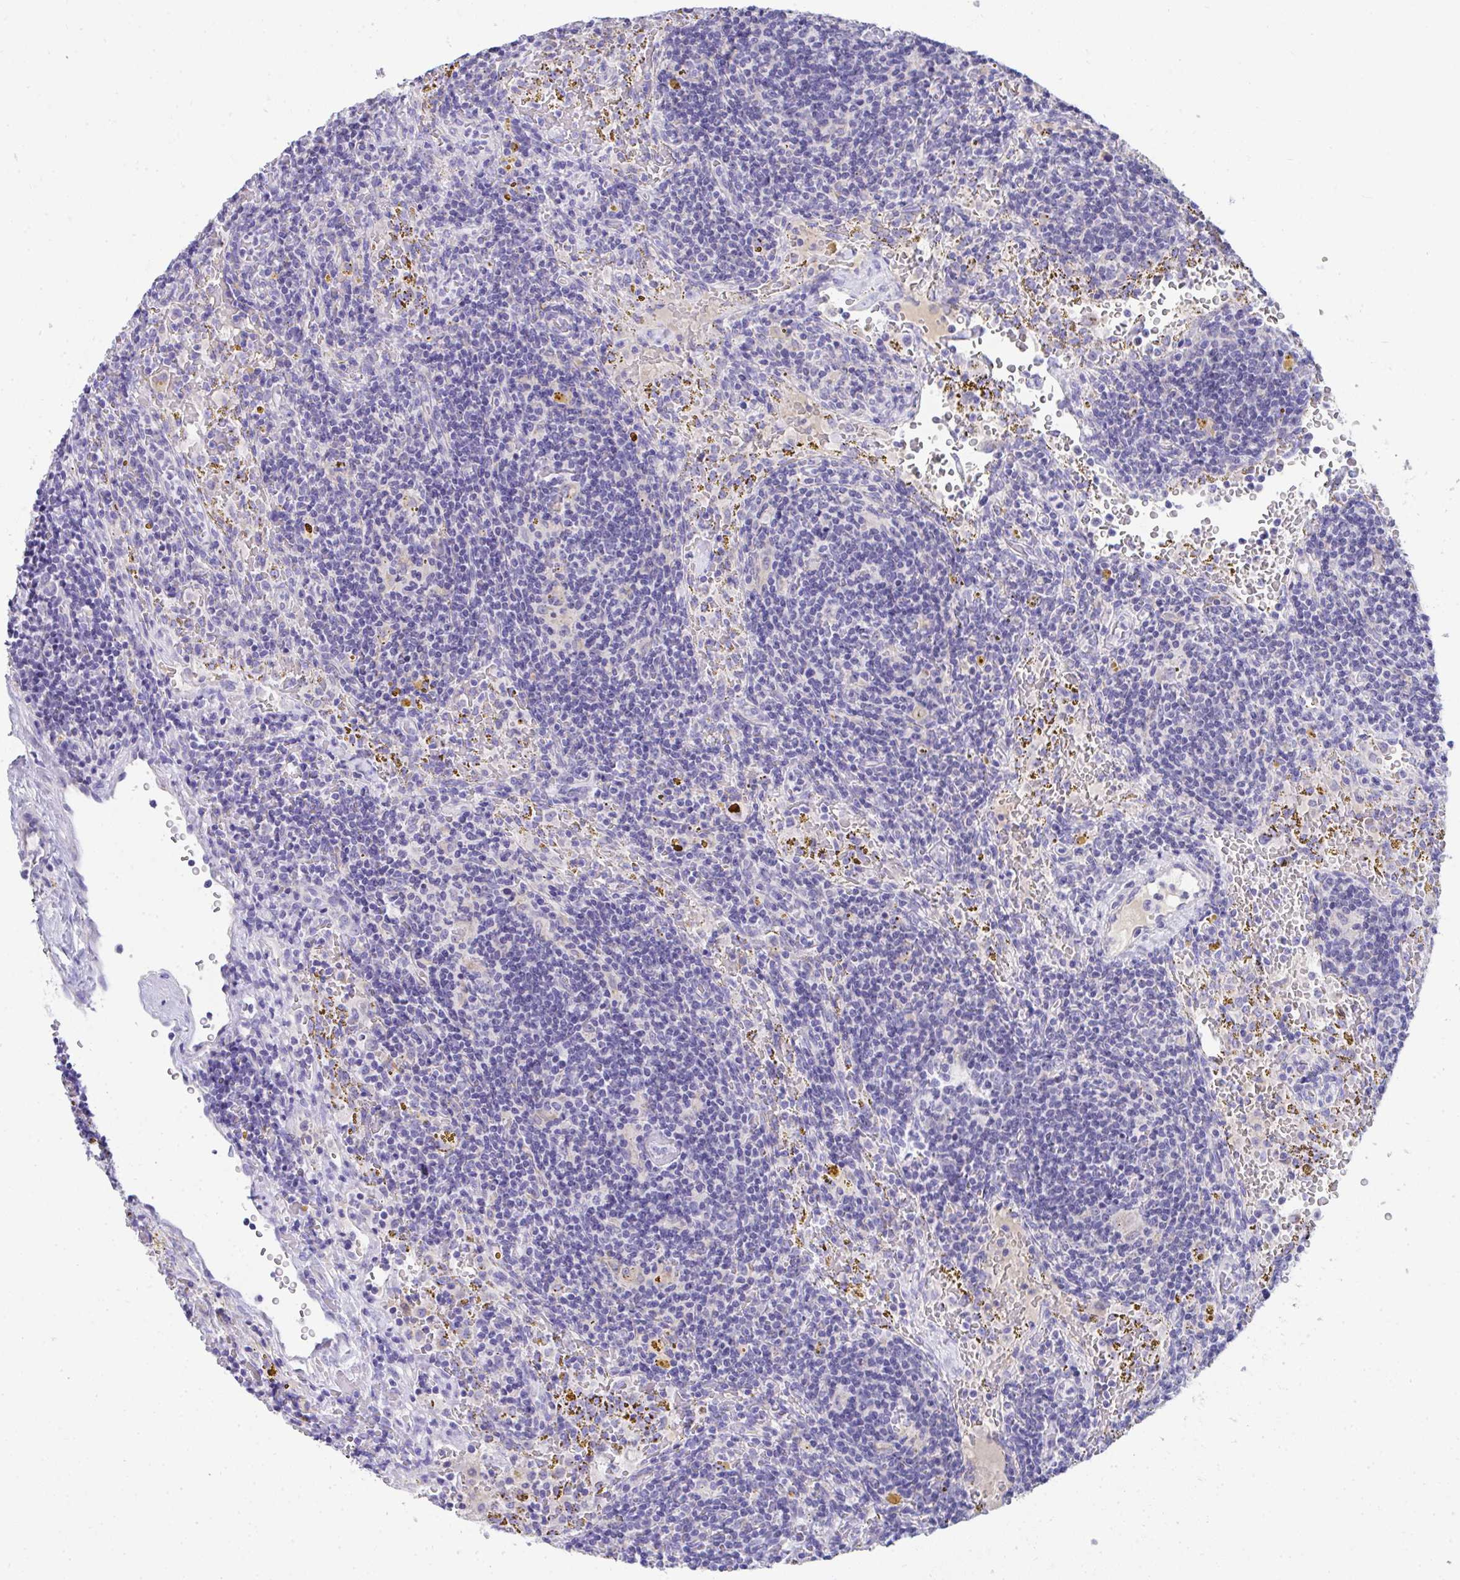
{"staining": {"intensity": "negative", "quantity": "none", "location": "none"}, "tissue": "lymphoma", "cell_type": "Tumor cells", "image_type": "cancer", "snomed": [{"axis": "morphology", "description": "Malignant lymphoma, non-Hodgkin's type, Low grade"}, {"axis": "topography", "description": "Spleen"}], "caption": "Immunohistochemical staining of malignant lymphoma, non-Hodgkin's type (low-grade) demonstrates no significant expression in tumor cells. (Stains: DAB (3,3'-diaminobenzidine) immunohistochemistry (IHC) with hematoxylin counter stain, Microscopy: brightfield microscopy at high magnification).", "gene": "COA5", "patient": {"sex": "female", "age": 70}}